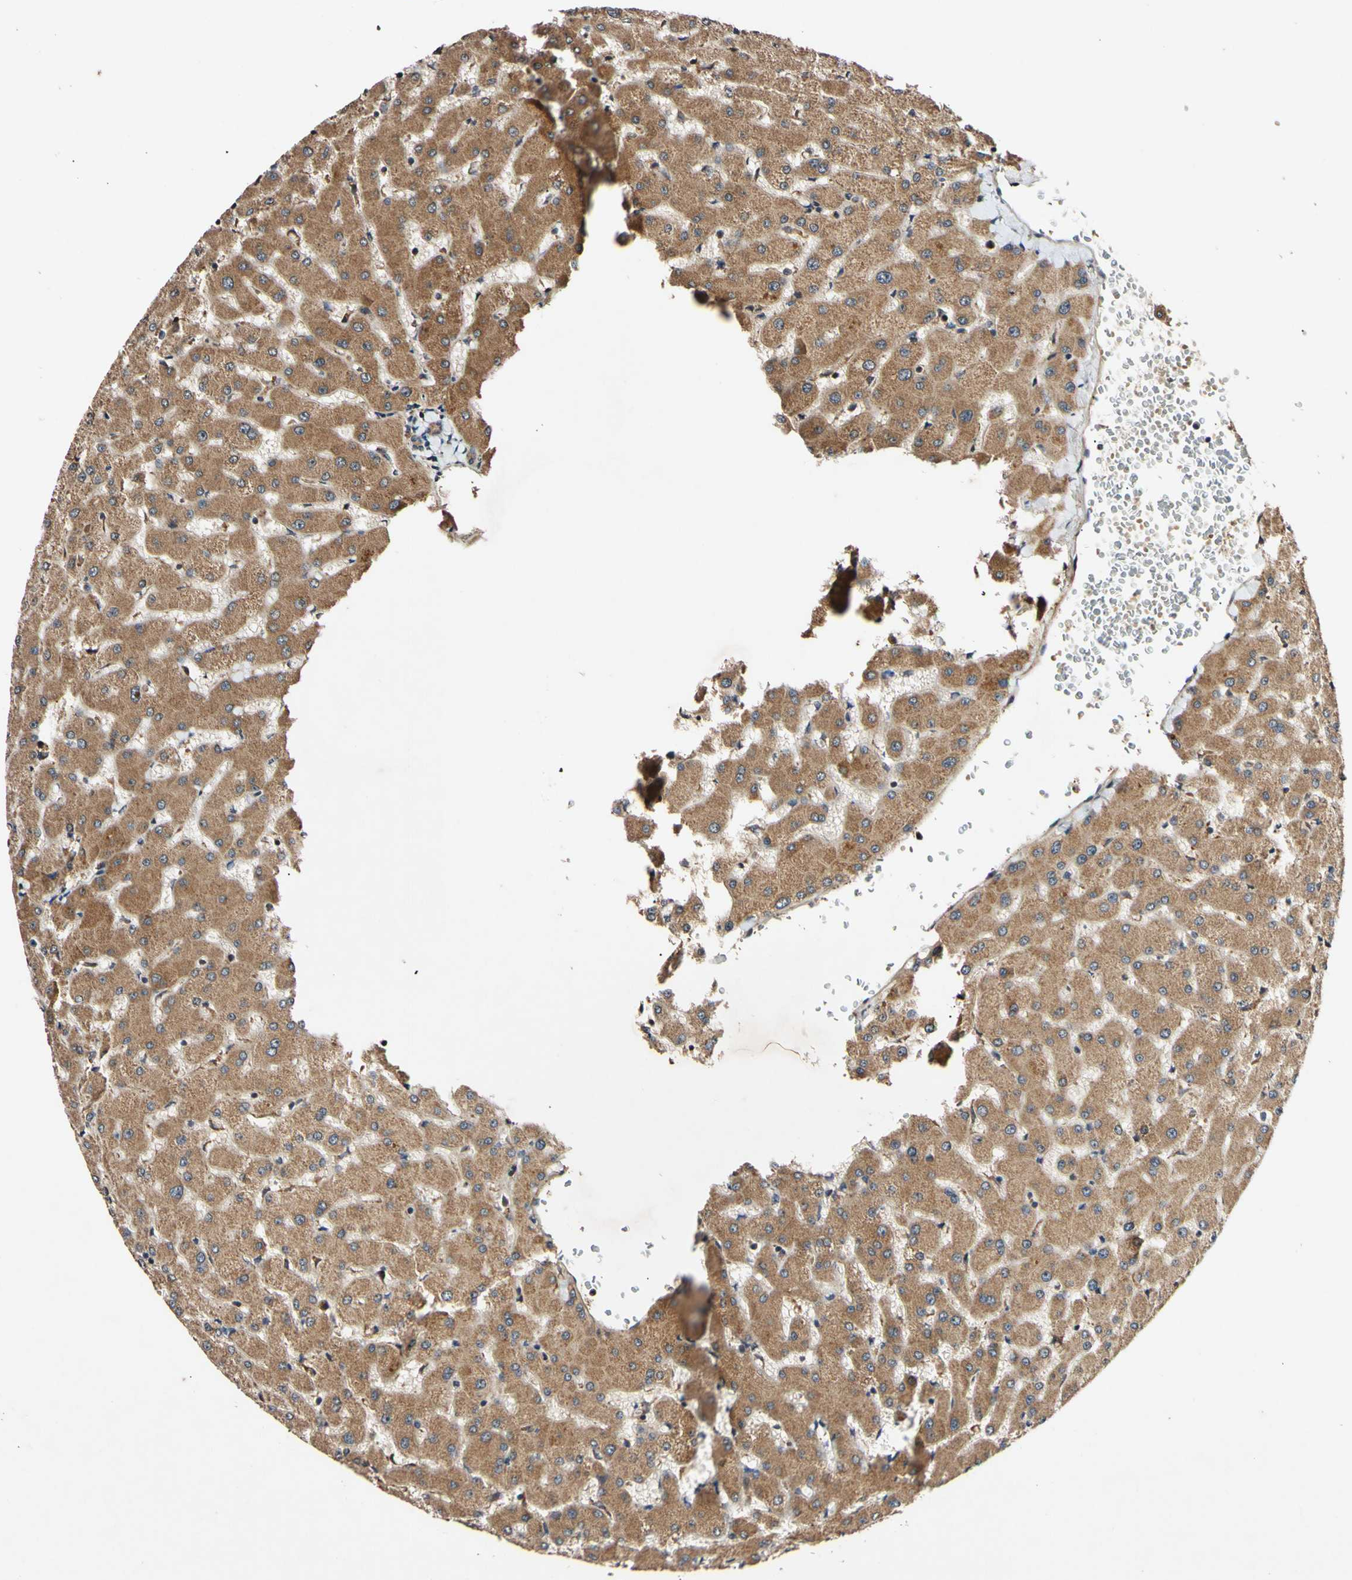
{"staining": {"intensity": "weak", "quantity": ">75%", "location": "cytoplasmic/membranous"}, "tissue": "liver", "cell_type": "Cholangiocytes", "image_type": "normal", "snomed": [{"axis": "morphology", "description": "Normal tissue, NOS"}, {"axis": "topography", "description": "Liver"}], "caption": "Immunohistochemistry (DAB) staining of benign liver demonstrates weak cytoplasmic/membranous protein staining in about >75% of cholangiocytes. Nuclei are stained in blue.", "gene": "PLAT", "patient": {"sex": "female", "age": 63}}